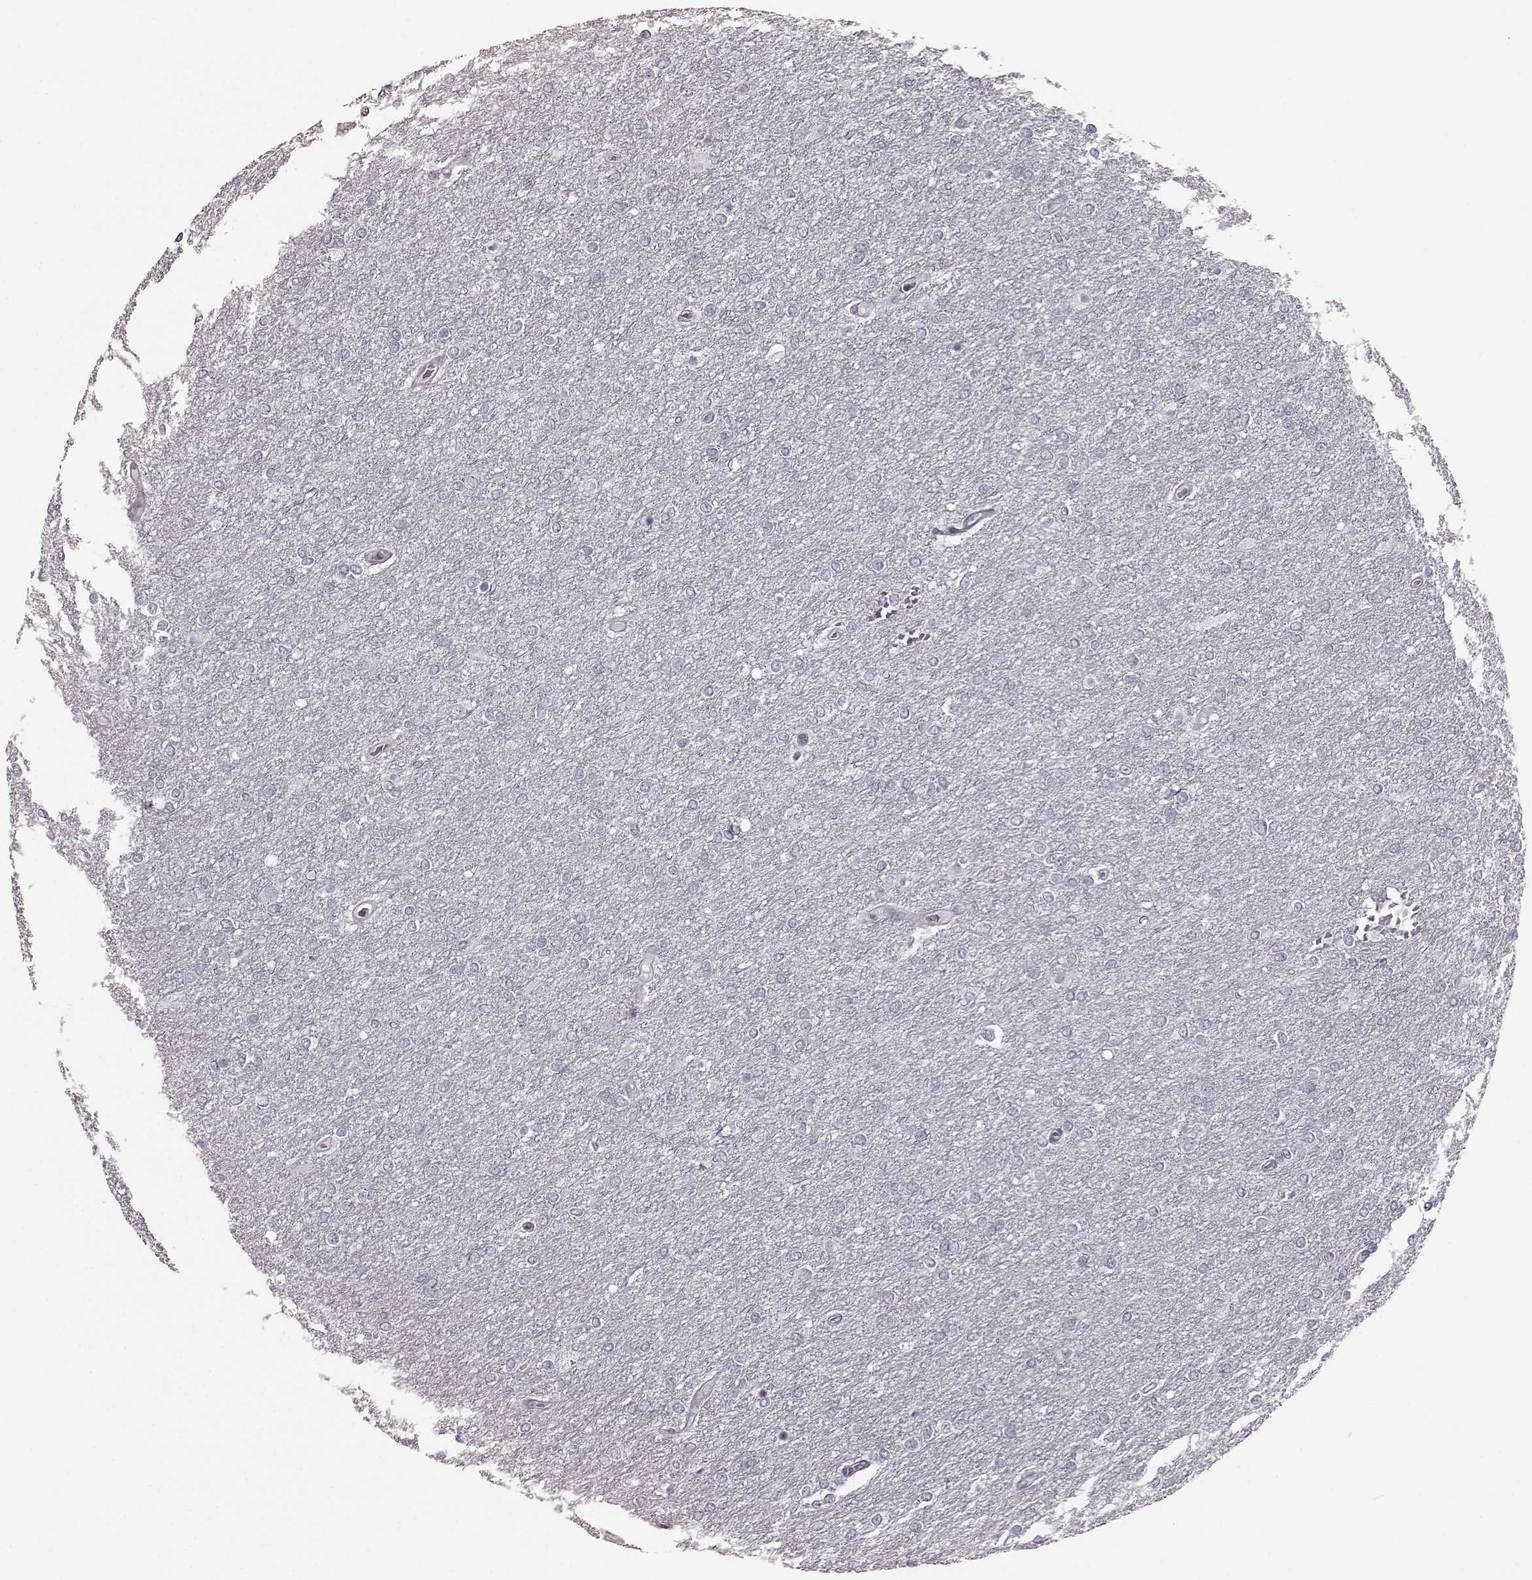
{"staining": {"intensity": "negative", "quantity": "none", "location": "none"}, "tissue": "glioma", "cell_type": "Tumor cells", "image_type": "cancer", "snomed": [{"axis": "morphology", "description": "Glioma, malignant, High grade"}, {"axis": "topography", "description": "Brain"}], "caption": "This is an immunohistochemistry (IHC) micrograph of malignant glioma (high-grade). There is no expression in tumor cells.", "gene": "TRPM1", "patient": {"sex": "female", "age": 61}}